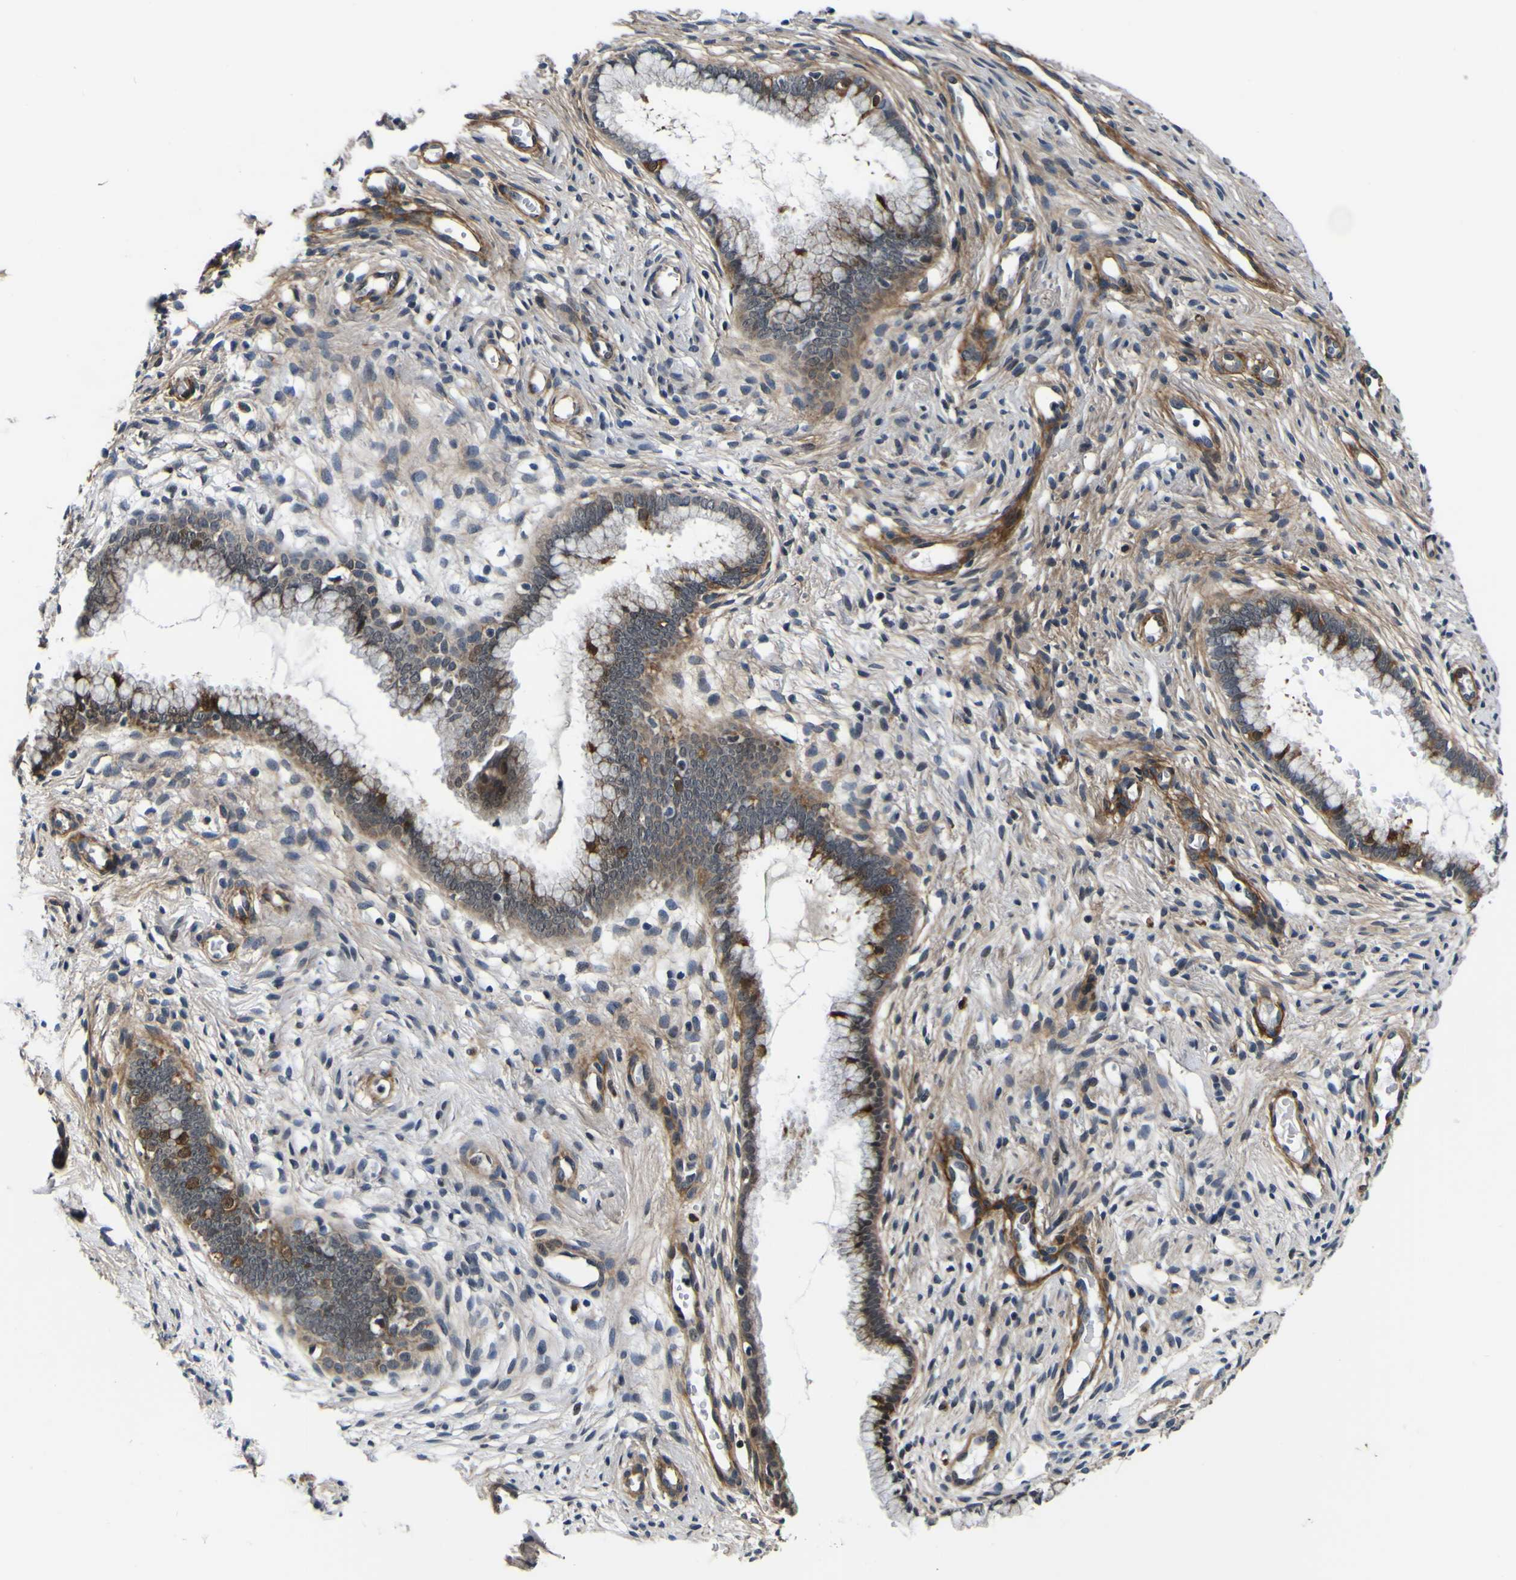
{"staining": {"intensity": "moderate", "quantity": "25%-75%", "location": "cytoplasmic/membranous,nuclear"}, "tissue": "cervix", "cell_type": "Glandular cells", "image_type": "normal", "snomed": [{"axis": "morphology", "description": "Normal tissue, NOS"}, {"axis": "topography", "description": "Cervix"}], "caption": "The immunohistochemical stain highlights moderate cytoplasmic/membranous,nuclear positivity in glandular cells of benign cervix.", "gene": "POSTN", "patient": {"sex": "female", "age": 65}}